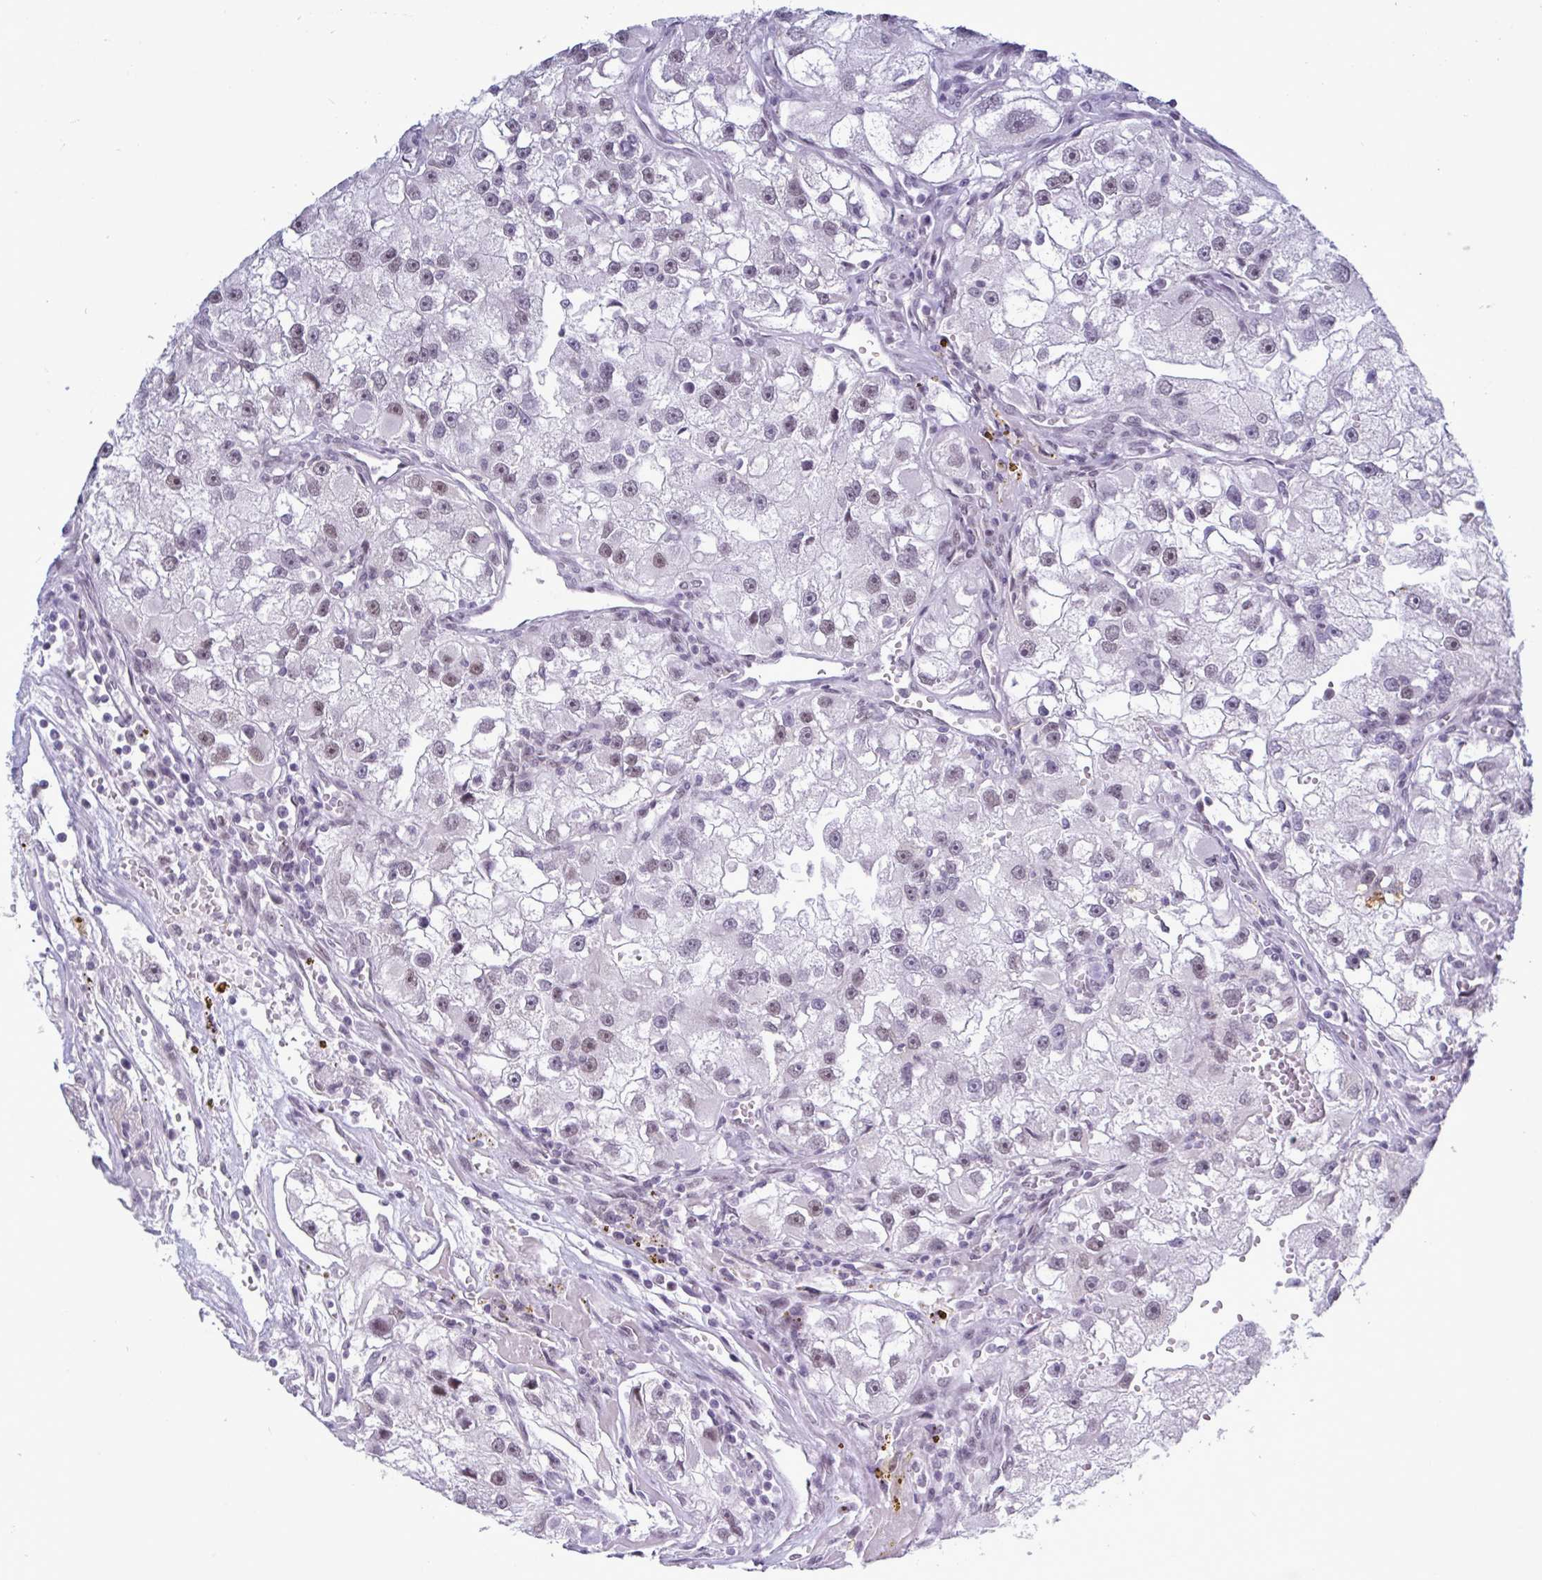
{"staining": {"intensity": "weak", "quantity": "<25%", "location": "nuclear"}, "tissue": "renal cancer", "cell_type": "Tumor cells", "image_type": "cancer", "snomed": [{"axis": "morphology", "description": "Adenocarcinoma, NOS"}, {"axis": "topography", "description": "Kidney"}], "caption": "Tumor cells are negative for protein expression in human renal cancer (adenocarcinoma).", "gene": "PPP1R10", "patient": {"sex": "male", "age": 63}}